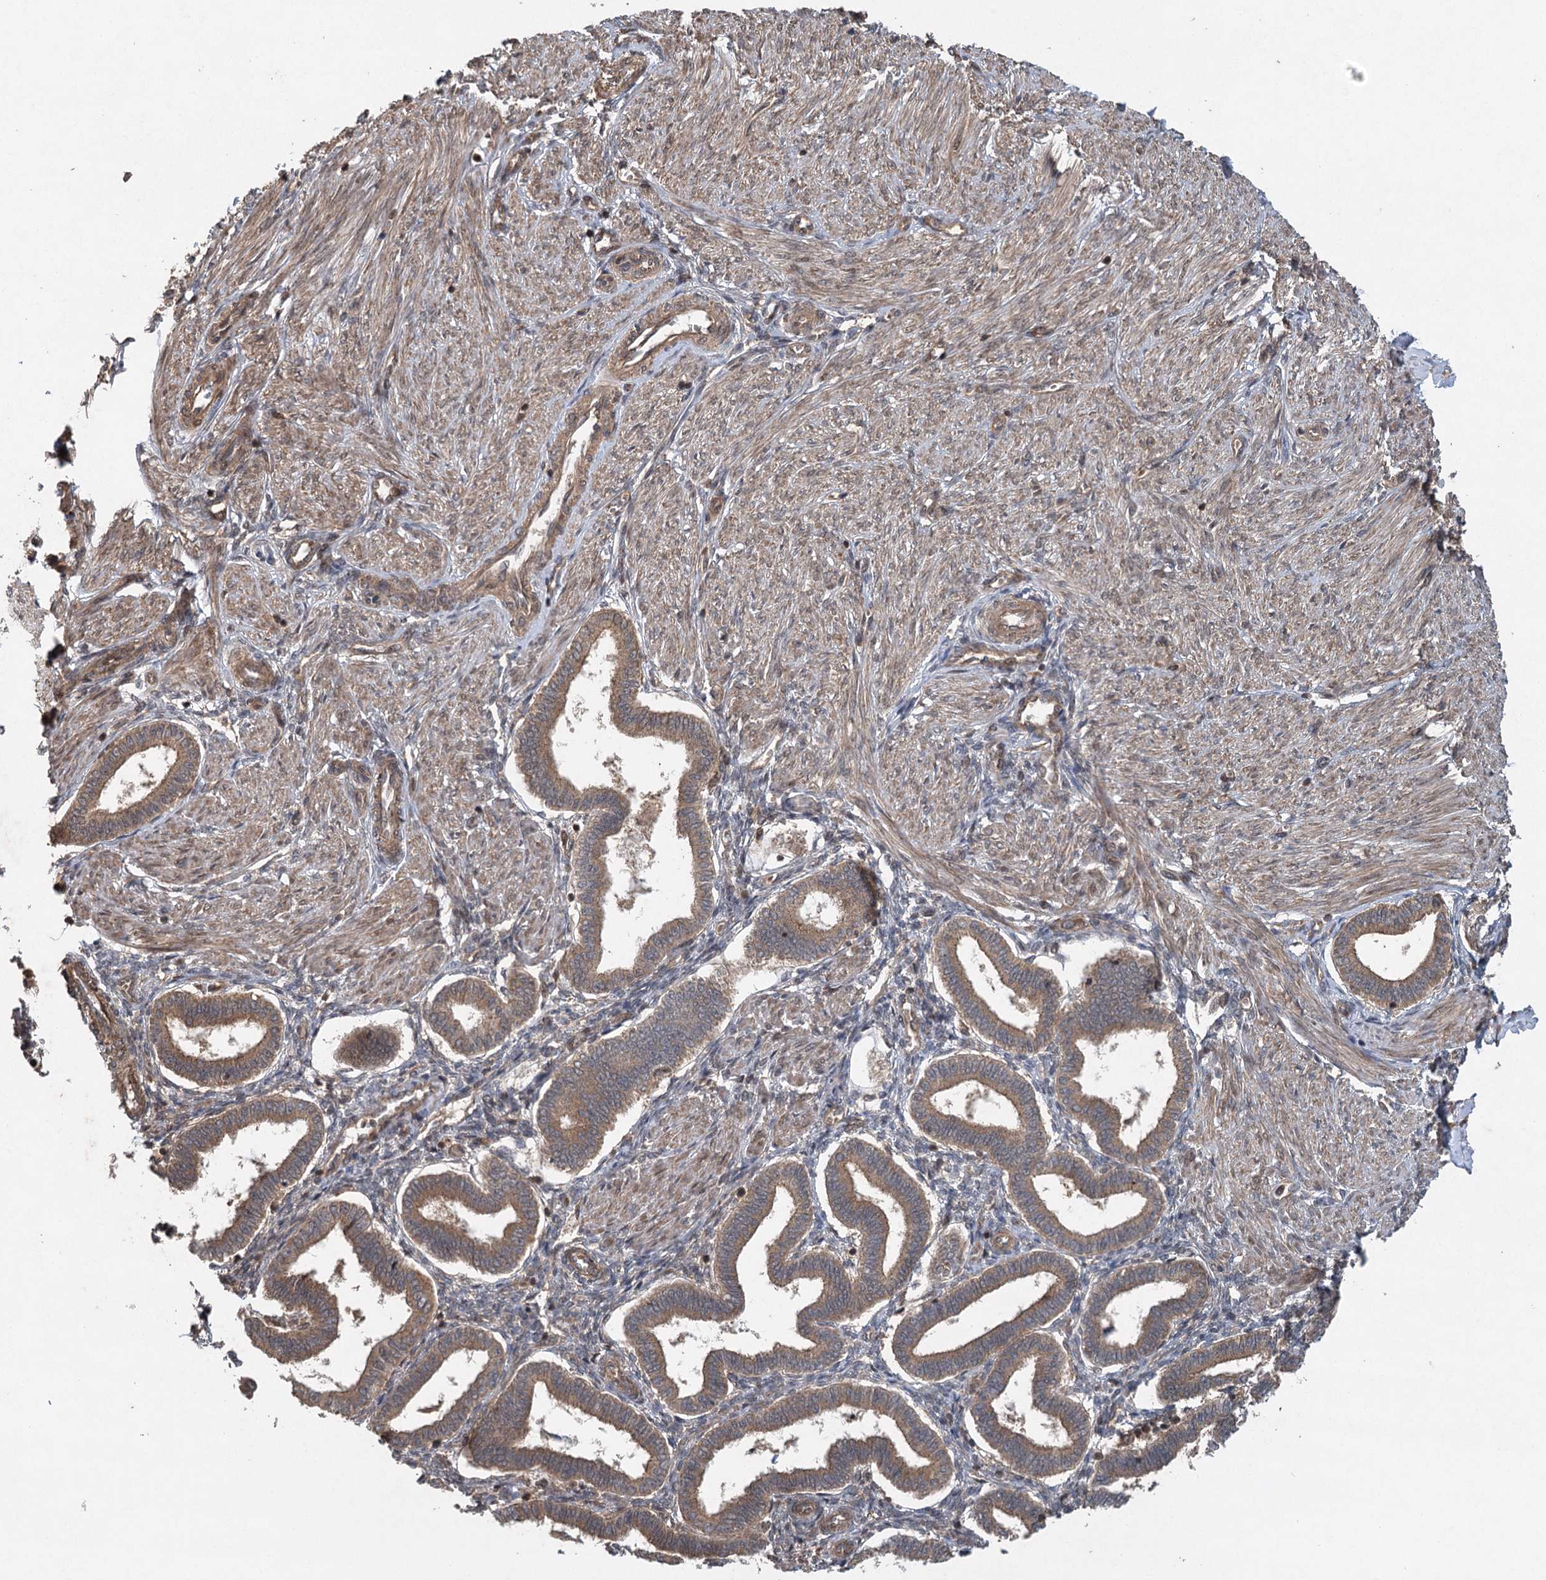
{"staining": {"intensity": "moderate", "quantity": ">75%", "location": "cytoplasmic/membranous"}, "tissue": "endometrium", "cell_type": "Cells in endometrial stroma", "image_type": "normal", "snomed": [{"axis": "morphology", "description": "Normal tissue, NOS"}, {"axis": "topography", "description": "Endometrium"}], "caption": "Immunohistochemistry (IHC) image of unremarkable human endometrium stained for a protein (brown), which displays medium levels of moderate cytoplasmic/membranous staining in about >75% of cells in endometrial stroma.", "gene": "INSIG2", "patient": {"sex": "female", "age": 24}}